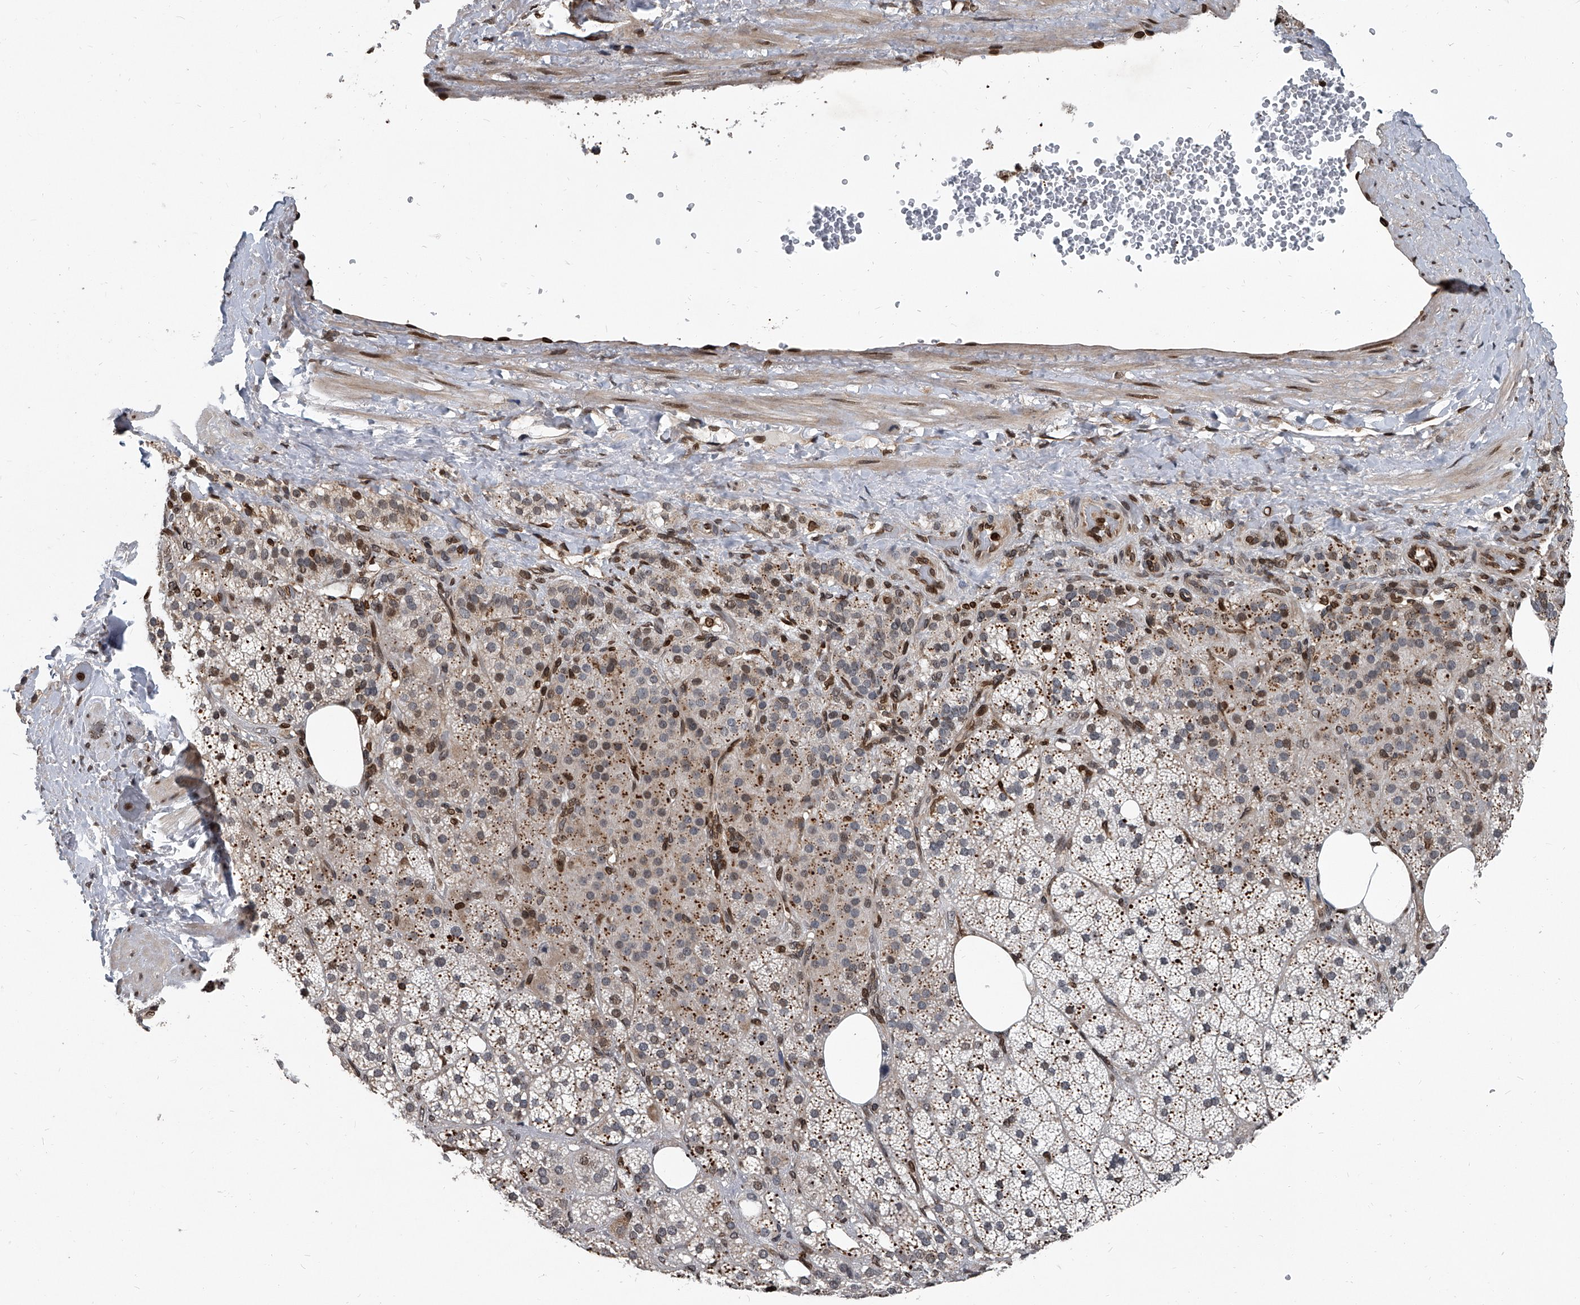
{"staining": {"intensity": "moderate", "quantity": ">75%", "location": "cytoplasmic/membranous,nuclear"}, "tissue": "adrenal gland", "cell_type": "Glandular cells", "image_type": "normal", "snomed": [{"axis": "morphology", "description": "Normal tissue, NOS"}, {"axis": "topography", "description": "Adrenal gland"}], "caption": "Glandular cells show medium levels of moderate cytoplasmic/membranous,nuclear expression in approximately >75% of cells in normal adrenal gland.", "gene": "PHF20", "patient": {"sex": "female", "age": 59}}